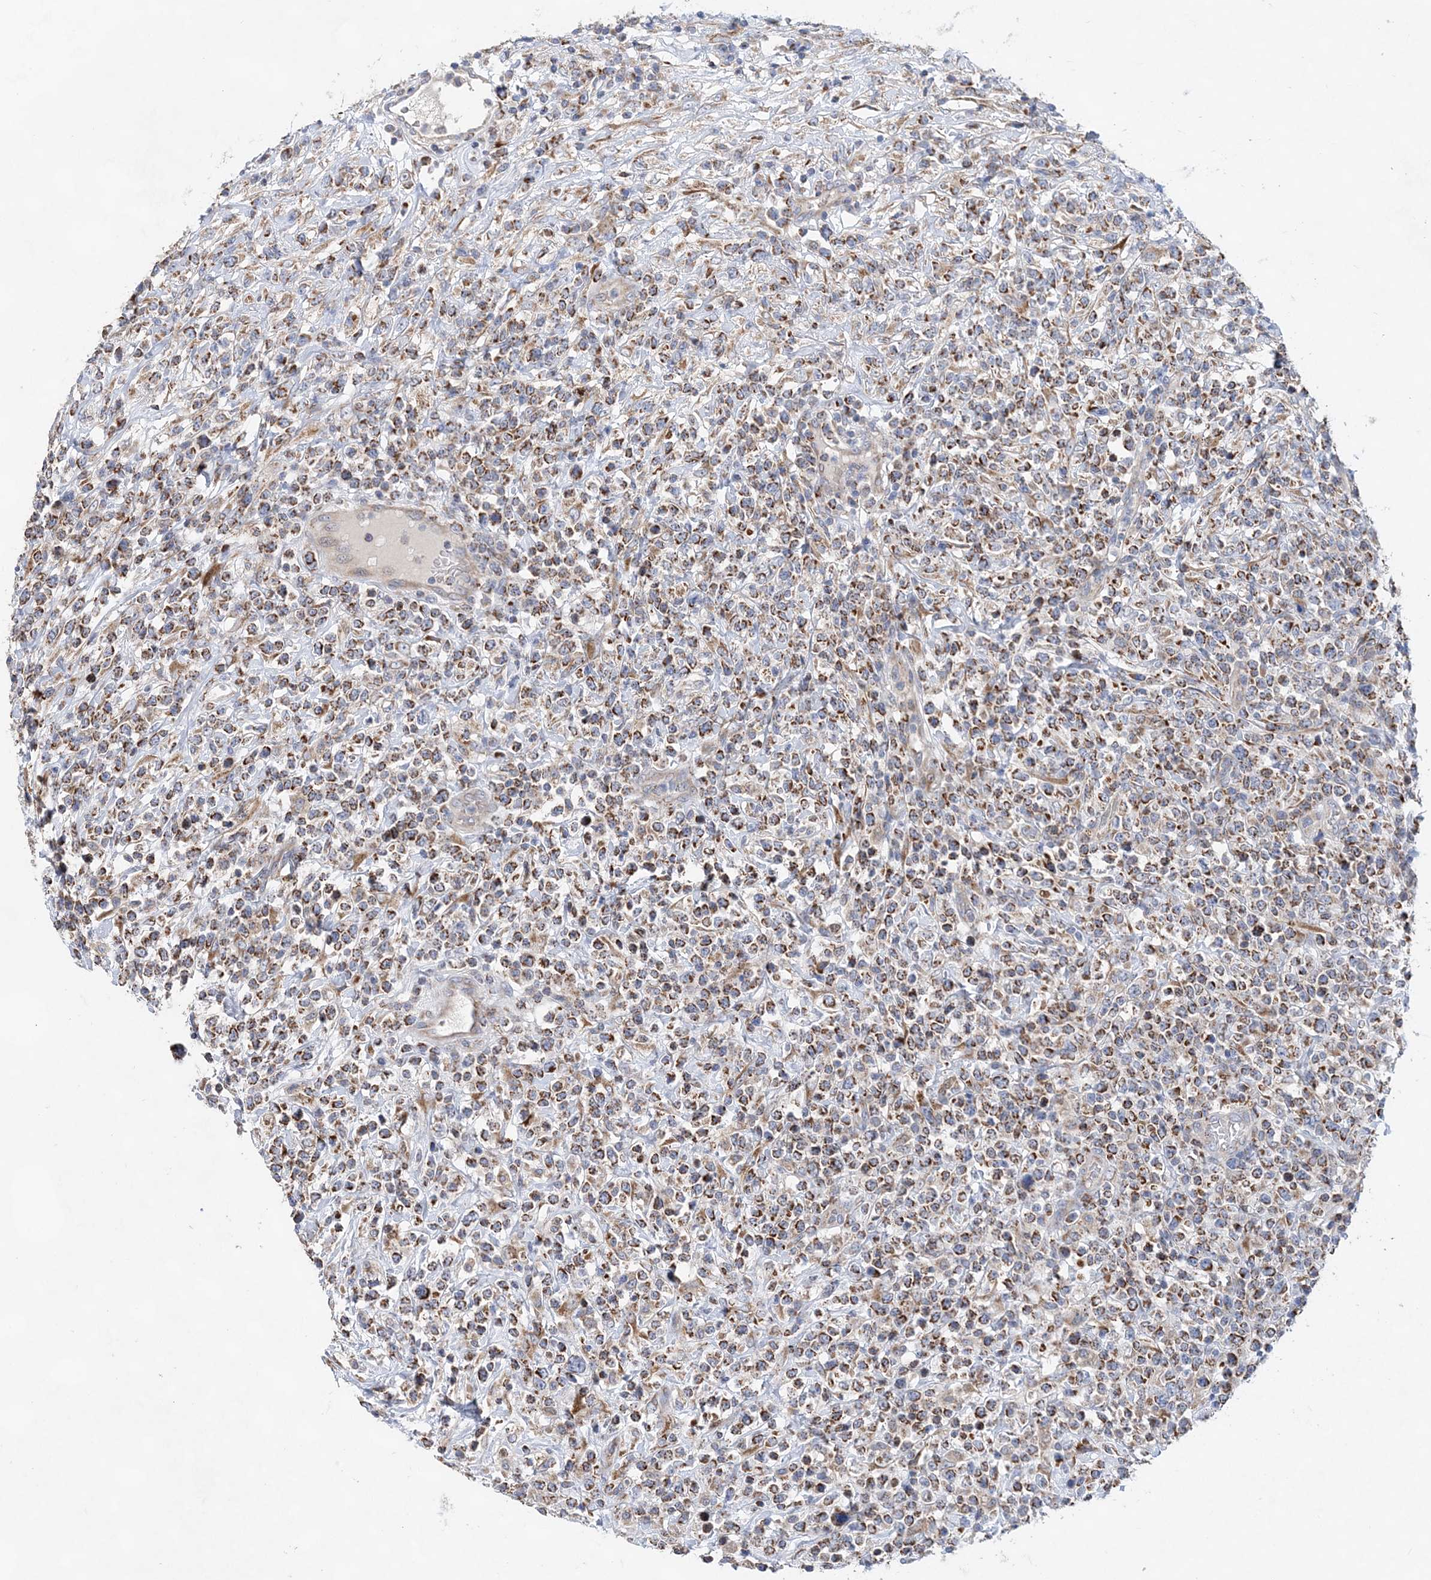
{"staining": {"intensity": "moderate", "quantity": ">75%", "location": "cytoplasmic/membranous"}, "tissue": "lymphoma", "cell_type": "Tumor cells", "image_type": "cancer", "snomed": [{"axis": "morphology", "description": "Malignant lymphoma, non-Hodgkin's type, High grade"}, {"axis": "topography", "description": "Colon"}], "caption": "This image shows lymphoma stained with immunohistochemistry to label a protein in brown. The cytoplasmic/membranous of tumor cells show moderate positivity for the protein. Nuclei are counter-stained blue.", "gene": "TRAPPC13", "patient": {"sex": "female", "age": 53}}